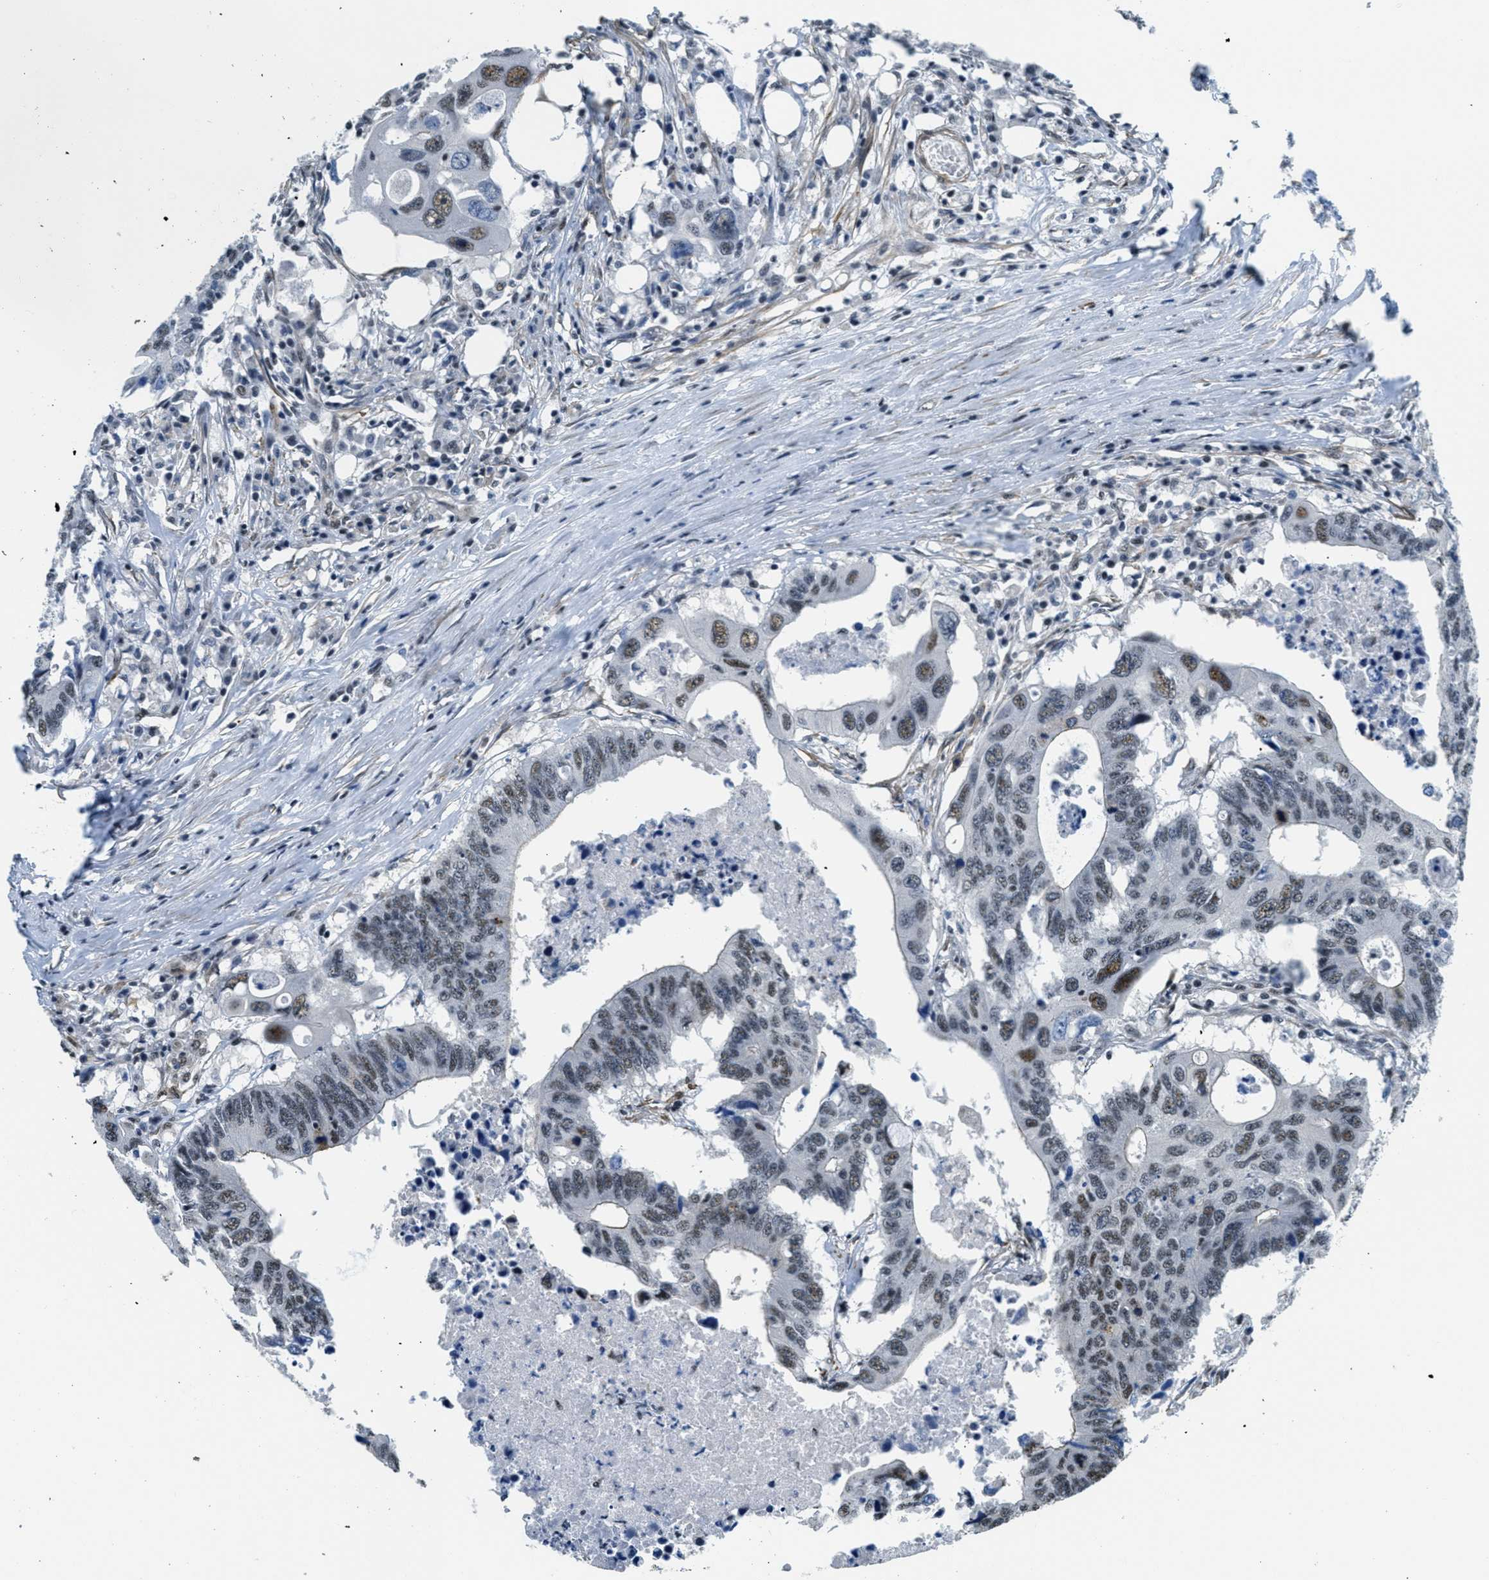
{"staining": {"intensity": "moderate", "quantity": ">75%", "location": "nuclear"}, "tissue": "colorectal cancer", "cell_type": "Tumor cells", "image_type": "cancer", "snomed": [{"axis": "morphology", "description": "Adenocarcinoma, NOS"}, {"axis": "topography", "description": "Colon"}], "caption": "IHC histopathology image of human colorectal cancer (adenocarcinoma) stained for a protein (brown), which shows medium levels of moderate nuclear positivity in approximately >75% of tumor cells.", "gene": "CFAP36", "patient": {"sex": "male", "age": 71}}